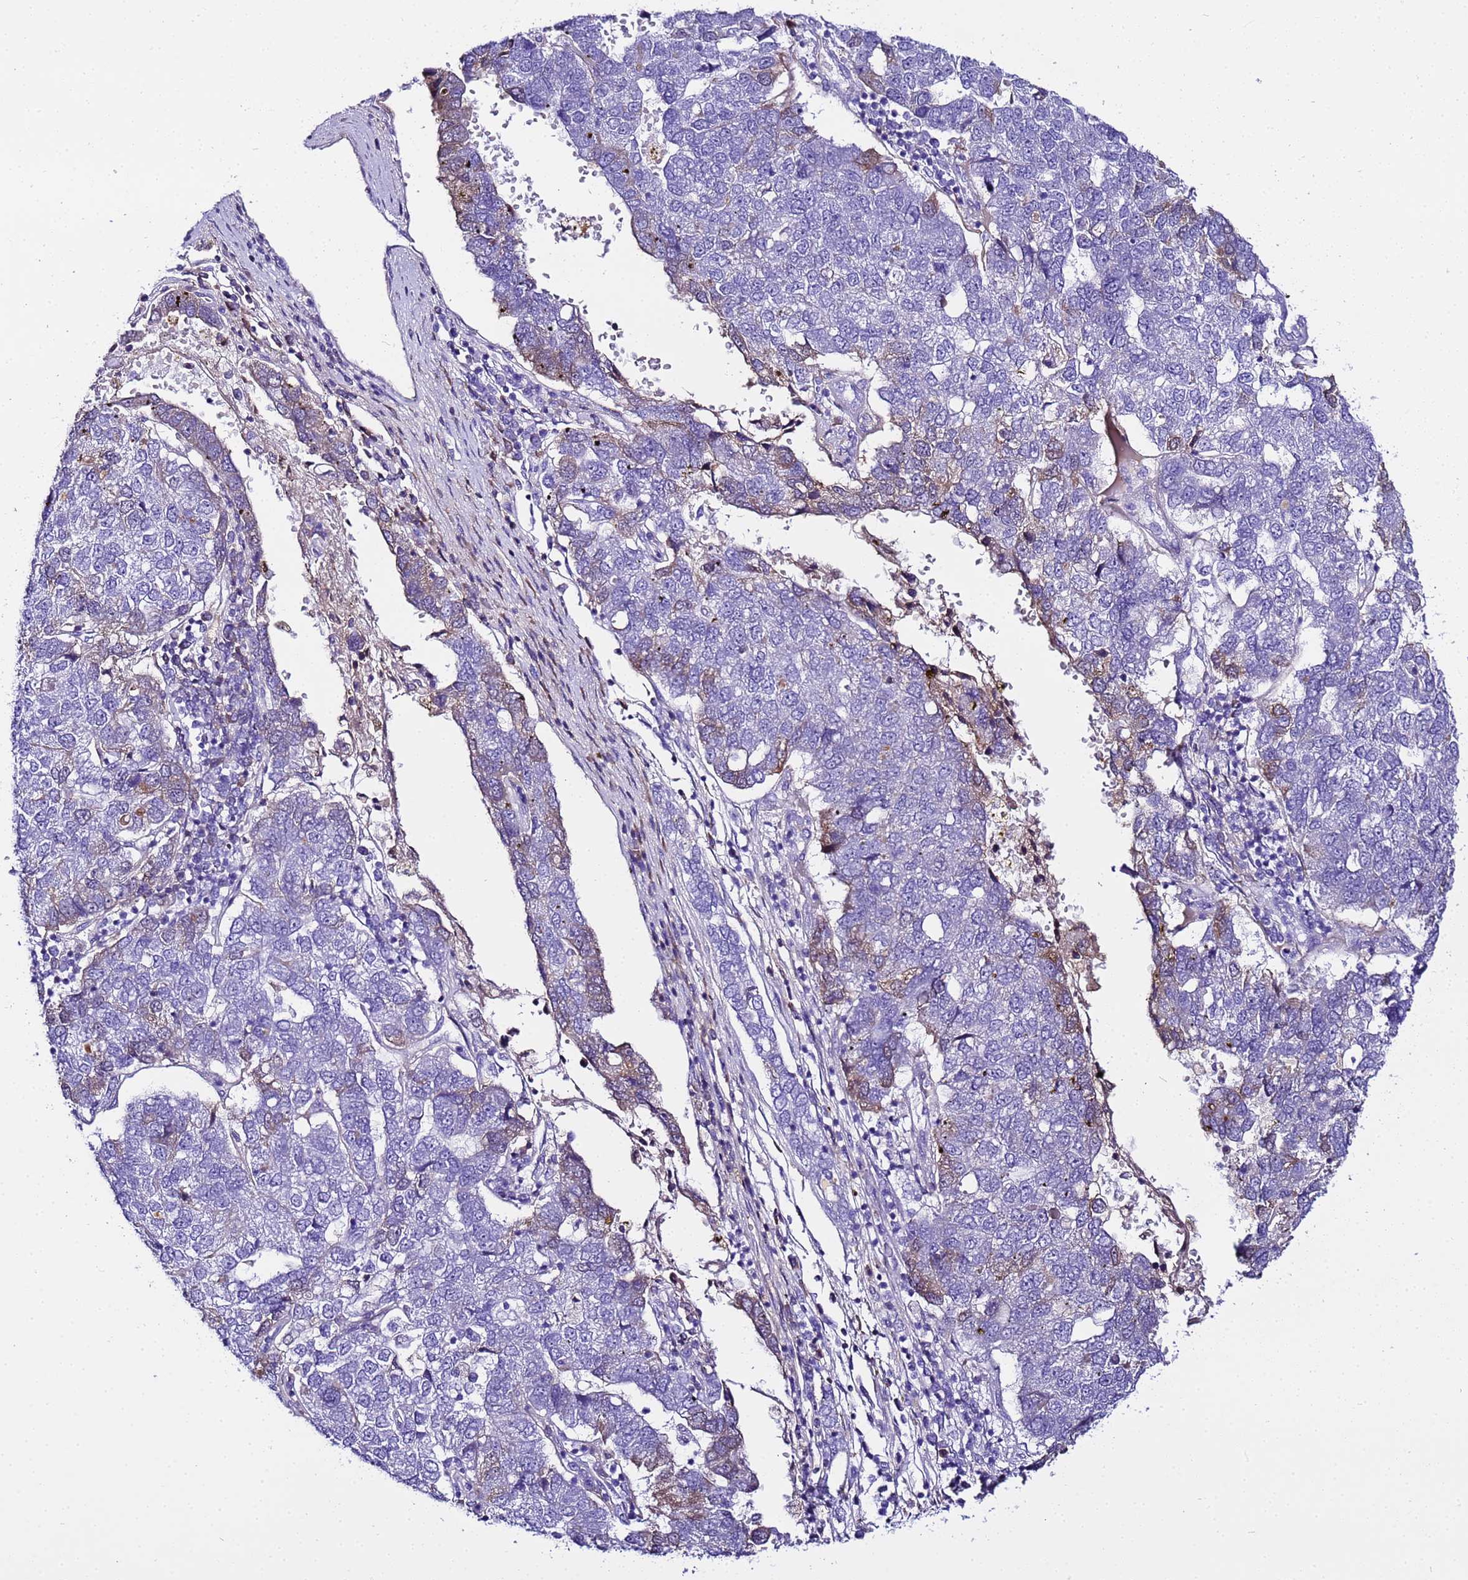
{"staining": {"intensity": "weak", "quantity": "<25%", "location": "cytoplasmic/membranous"}, "tissue": "pancreatic cancer", "cell_type": "Tumor cells", "image_type": "cancer", "snomed": [{"axis": "morphology", "description": "Adenocarcinoma, NOS"}, {"axis": "topography", "description": "Pancreas"}], "caption": "Adenocarcinoma (pancreatic) was stained to show a protein in brown. There is no significant positivity in tumor cells.", "gene": "CFHR2", "patient": {"sex": "female", "age": 61}}